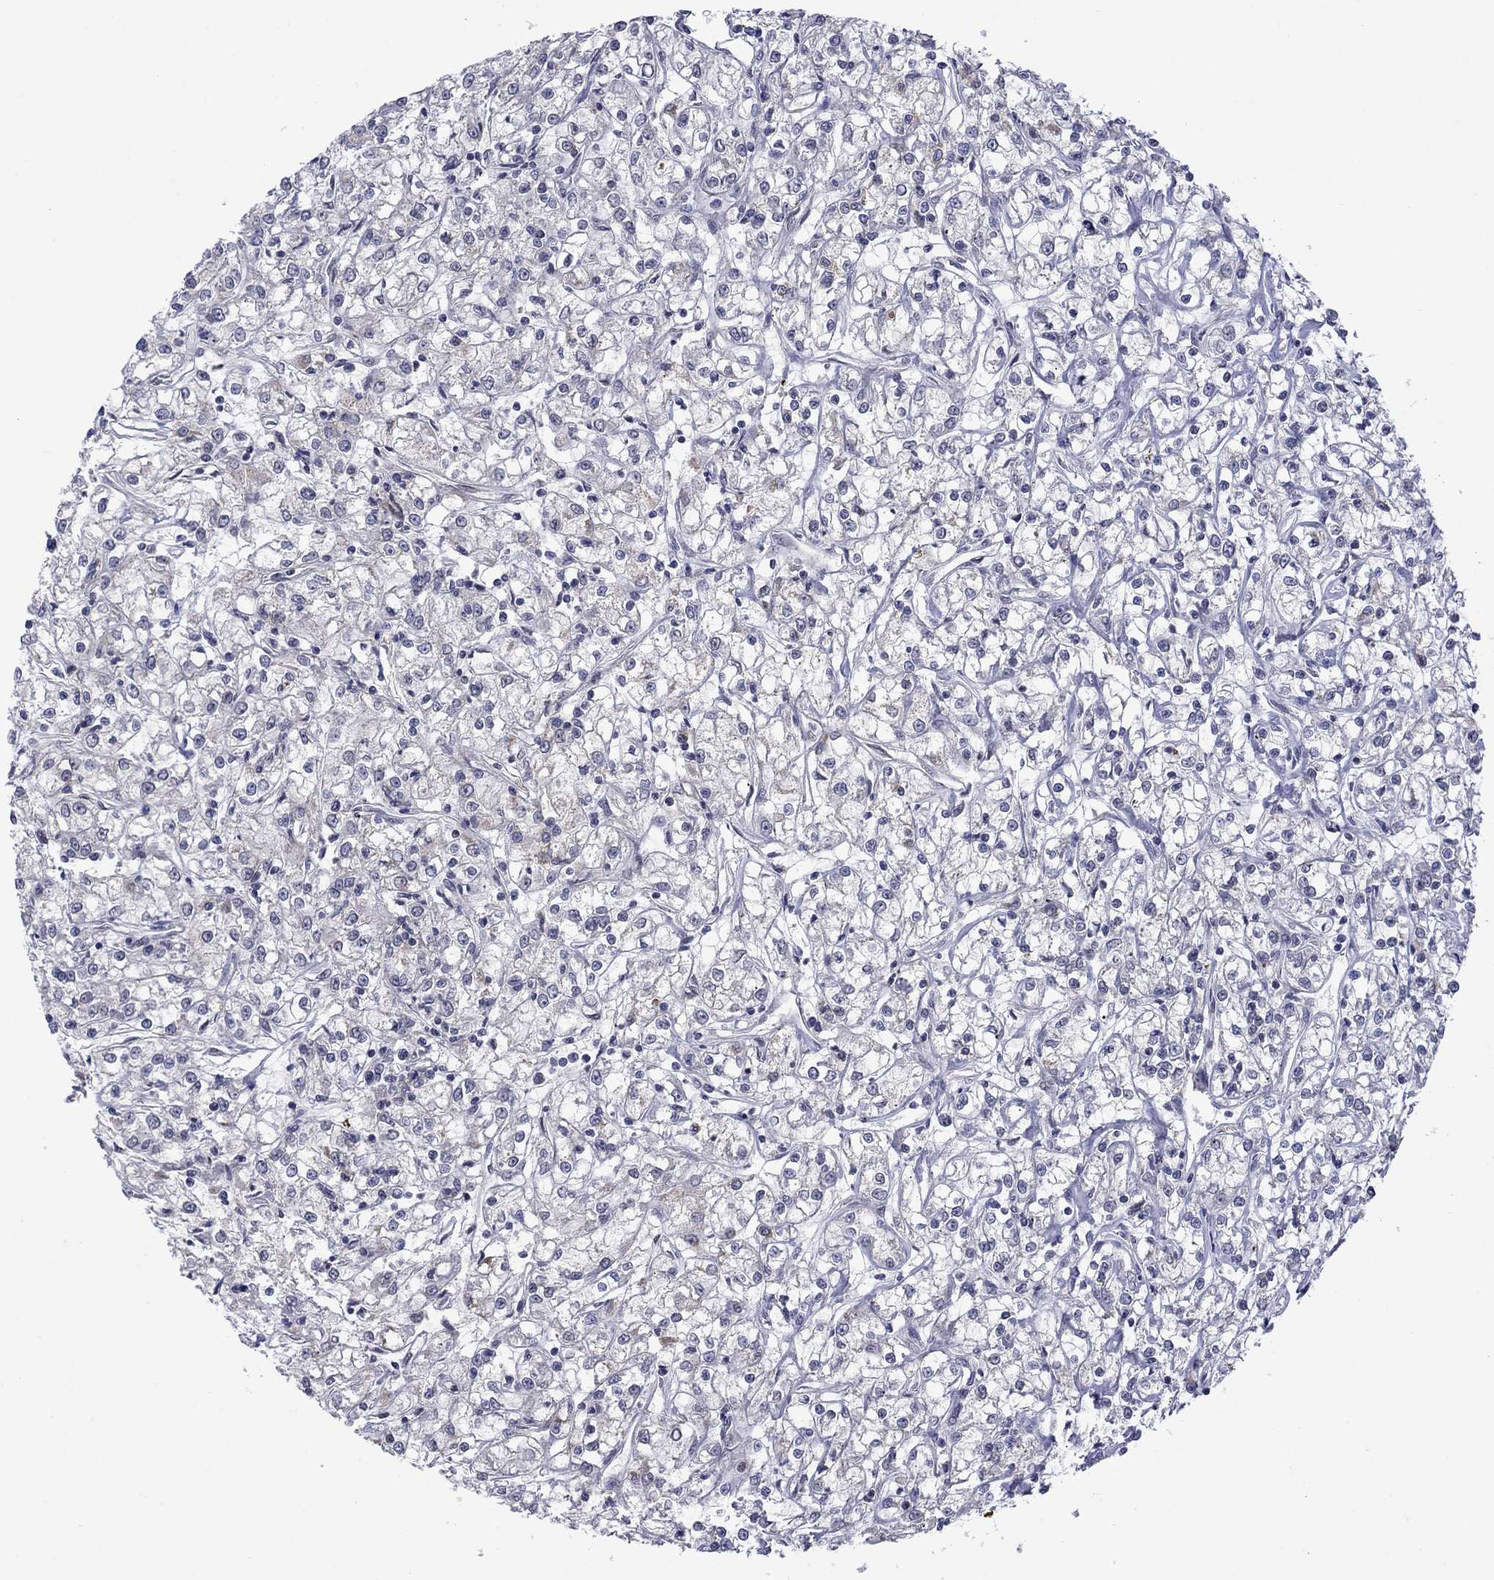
{"staining": {"intensity": "negative", "quantity": "none", "location": "none"}, "tissue": "renal cancer", "cell_type": "Tumor cells", "image_type": "cancer", "snomed": [{"axis": "morphology", "description": "Adenocarcinoma, NOS"}, {"axis": "topography", "description": "Kidney"}], "caption": "Tumor cells show no significant staining in renal cancer. The staining is performed using DAB brown chromogen with nuclei counter-stained in using hematoxylin.", "gene": "KCNJ16", "patient": {"sex": "female", "age": 59}}